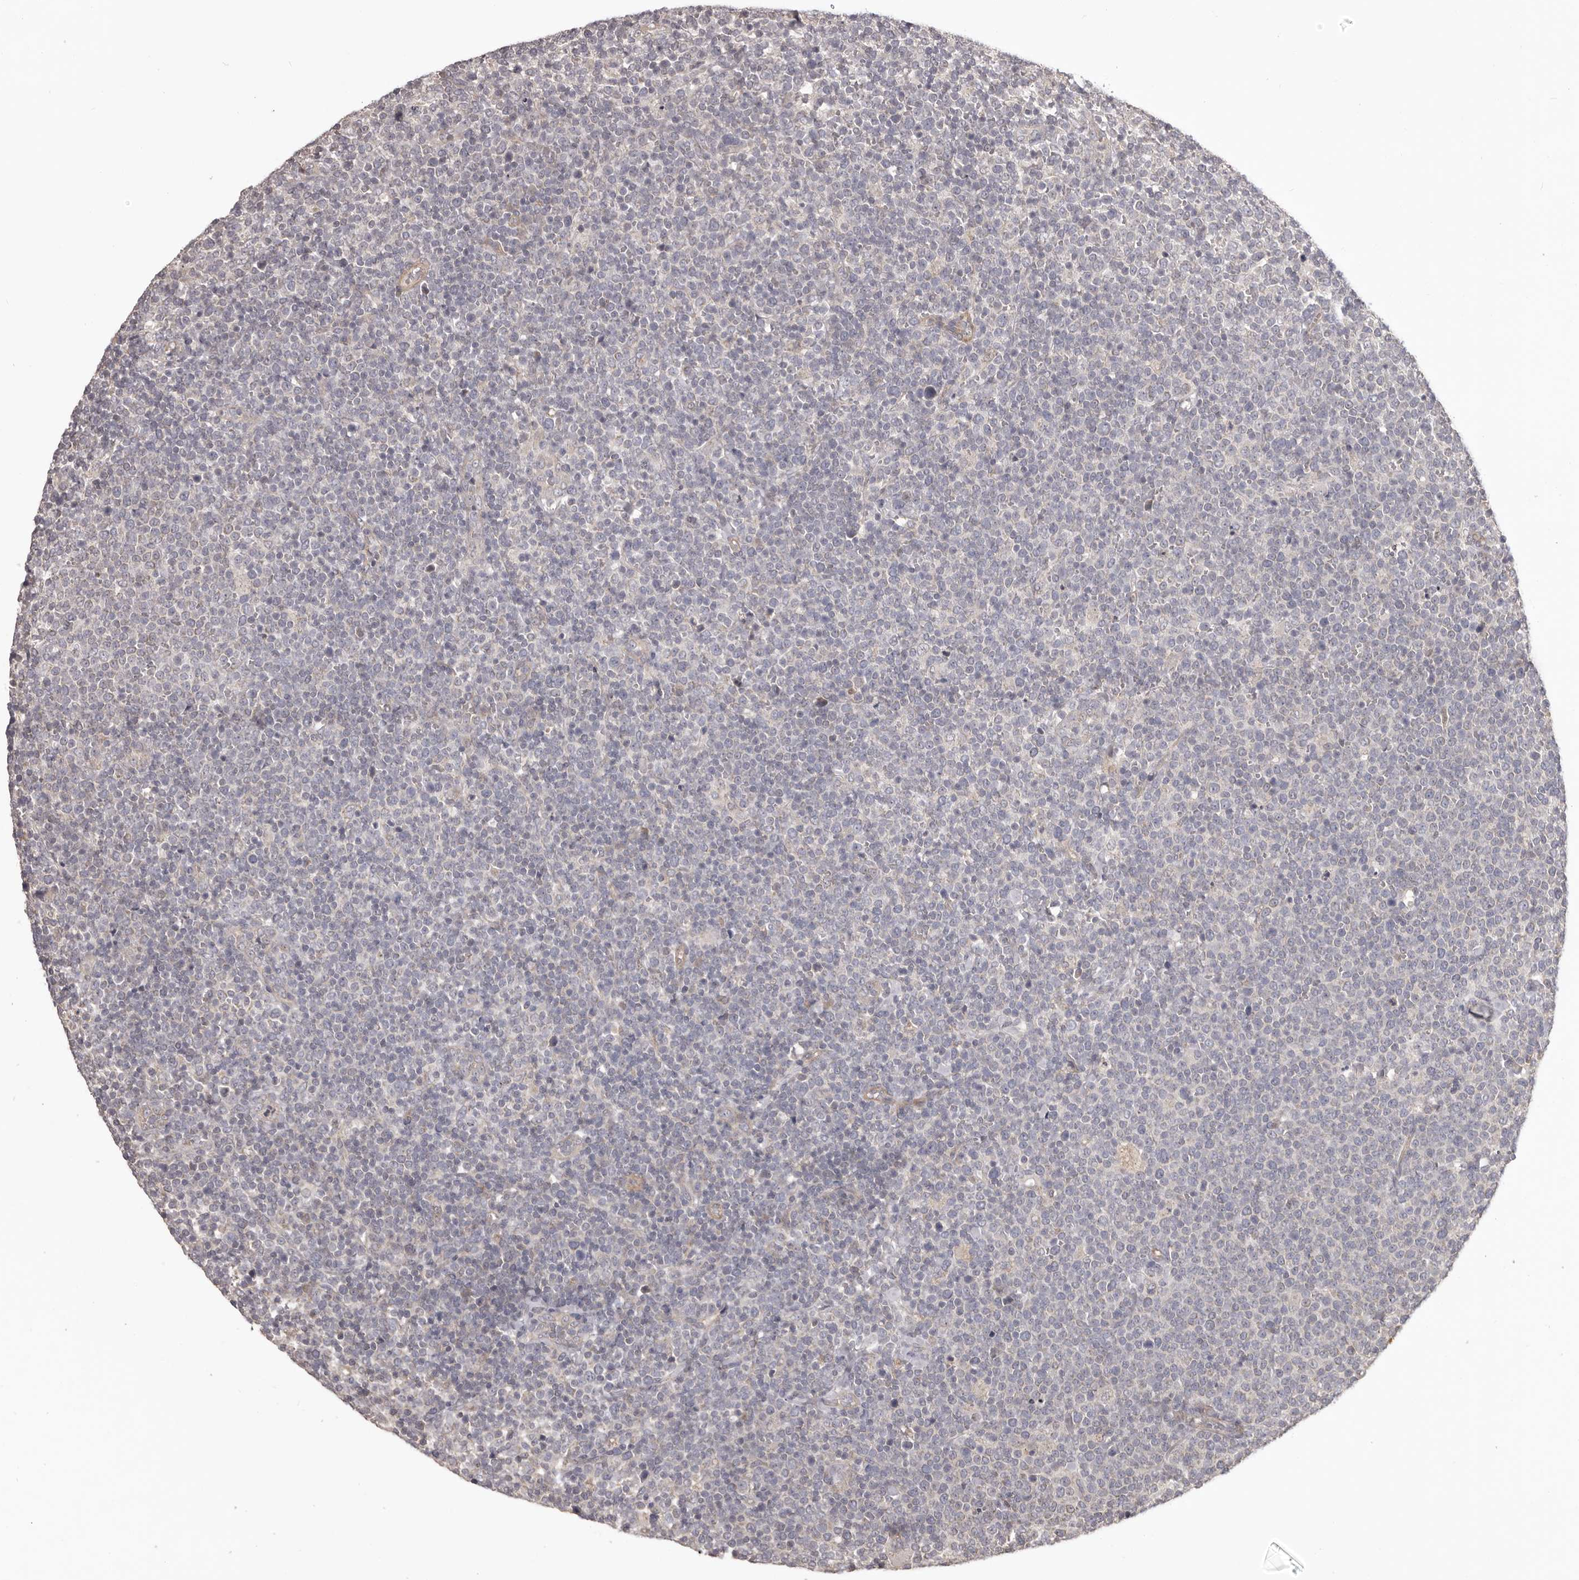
{"staining": {"intensity": "negative", "quantity": "none", "location": "none"}, "tissue": "lymphoma", "cell_type": "Tumor cells", "image_type": "cancer", "snomed": [{"axis": "morphology", "description": "Malignant lymphoma, non-Hodgkin's type, High grade"}, {"axis": "topography", "description": "Lymph node"}], "caption": "High power microscopy photomicrograph of an IHC micrograph of lymphoma, revealing no significant expression in tumor cells.", "gene": "HRH1", "patient": {"sex": "male", "age": 61}}